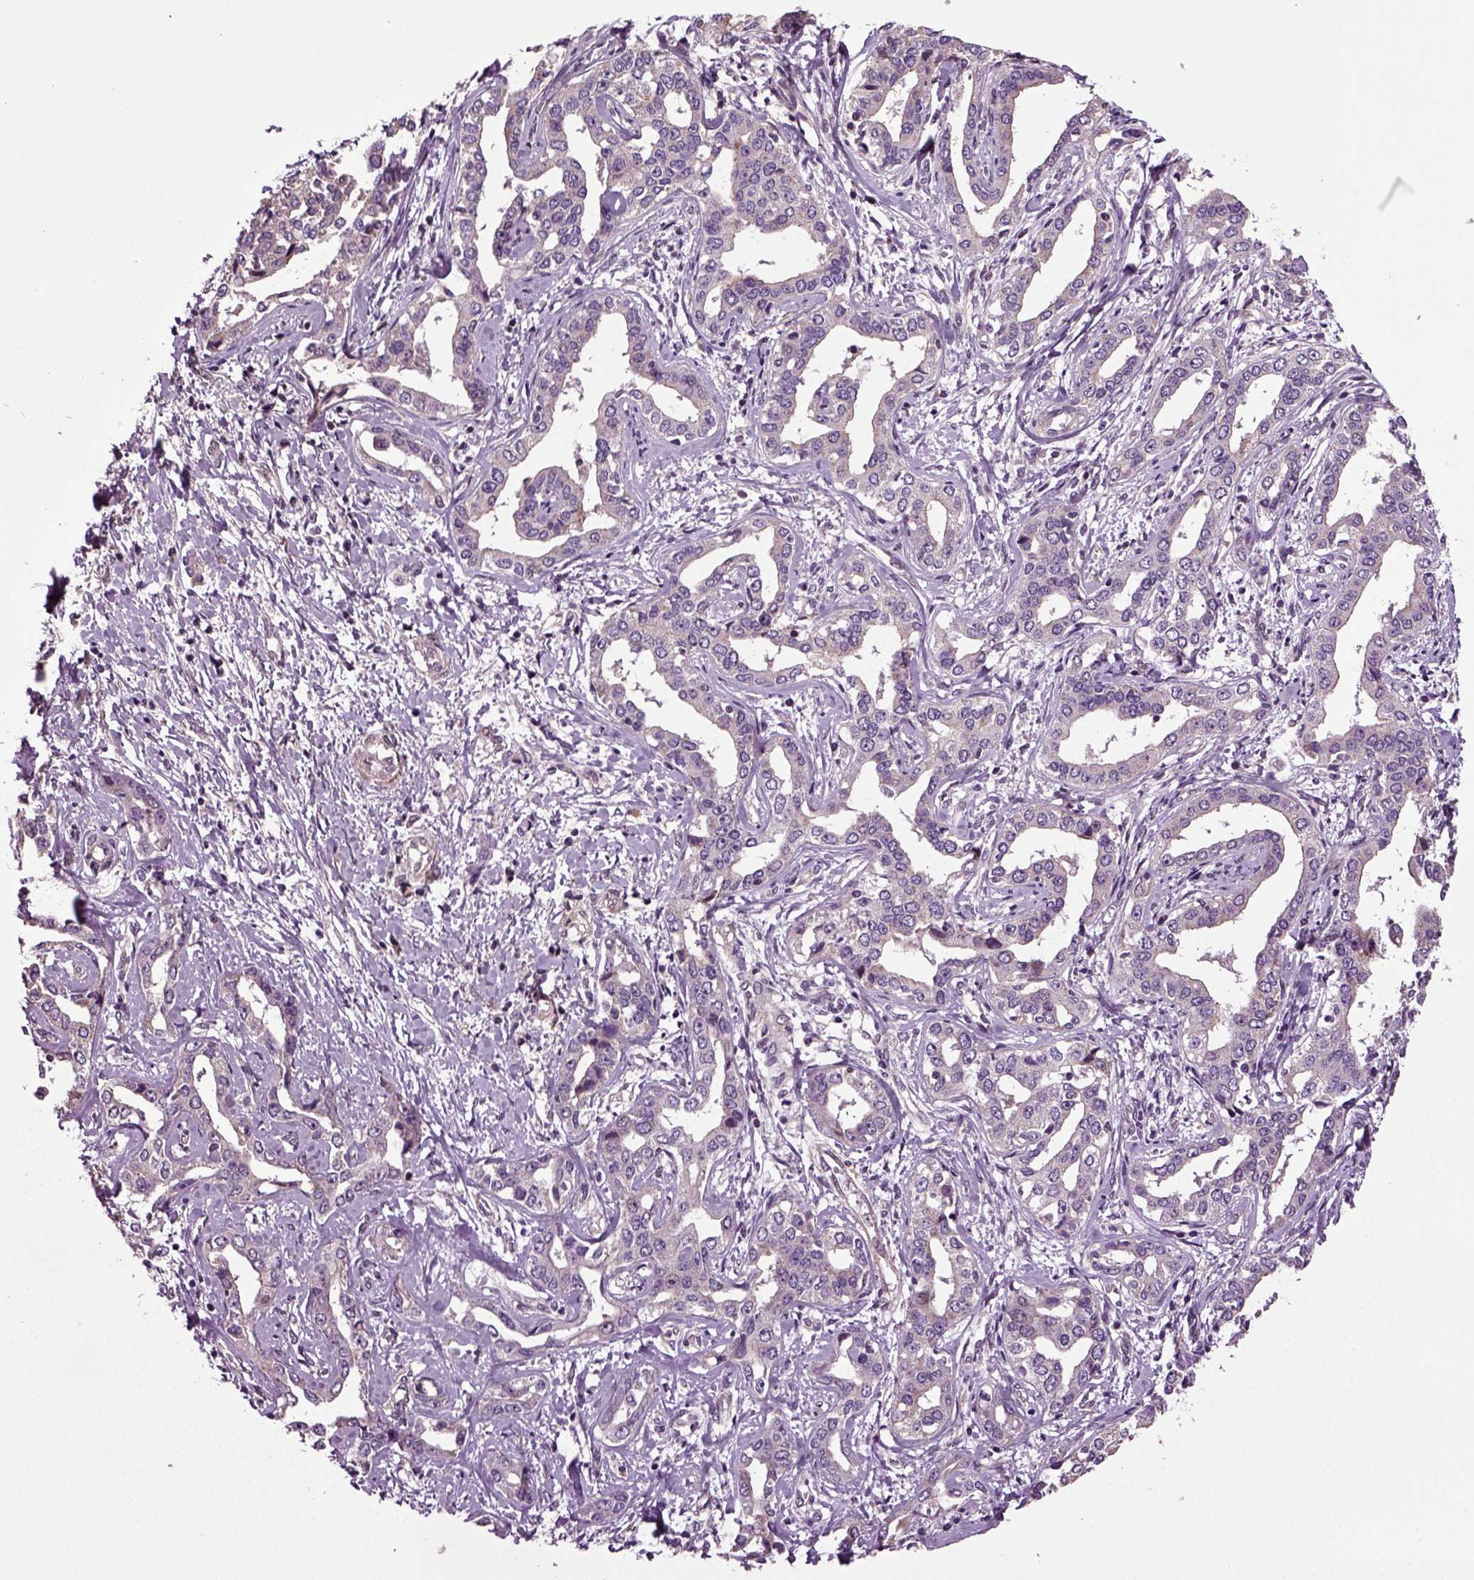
{"staining": {"intensity": "negative", "quantity": "none", "location": "none"}, "tissue": "liver cancer", "cell_type": "Tumor cells", "image_type": "cancer", "snomed": [{"axis": "morphology", "description": "Cholangiocarcinoma"}, {"axis": "topography", "description": "Liver"}], "caption": "IHC micrograph of human liver cancer stained for a protein (brown), which shows no expression in tumor cells. Brightfield microscopy of immunohistochemistry (IHC) stained with DAB (brown) and hematoxylin (blue), captured at high magnification.", "gene": "HAGHL", "patient": {"sex": "male", "age": 59}}